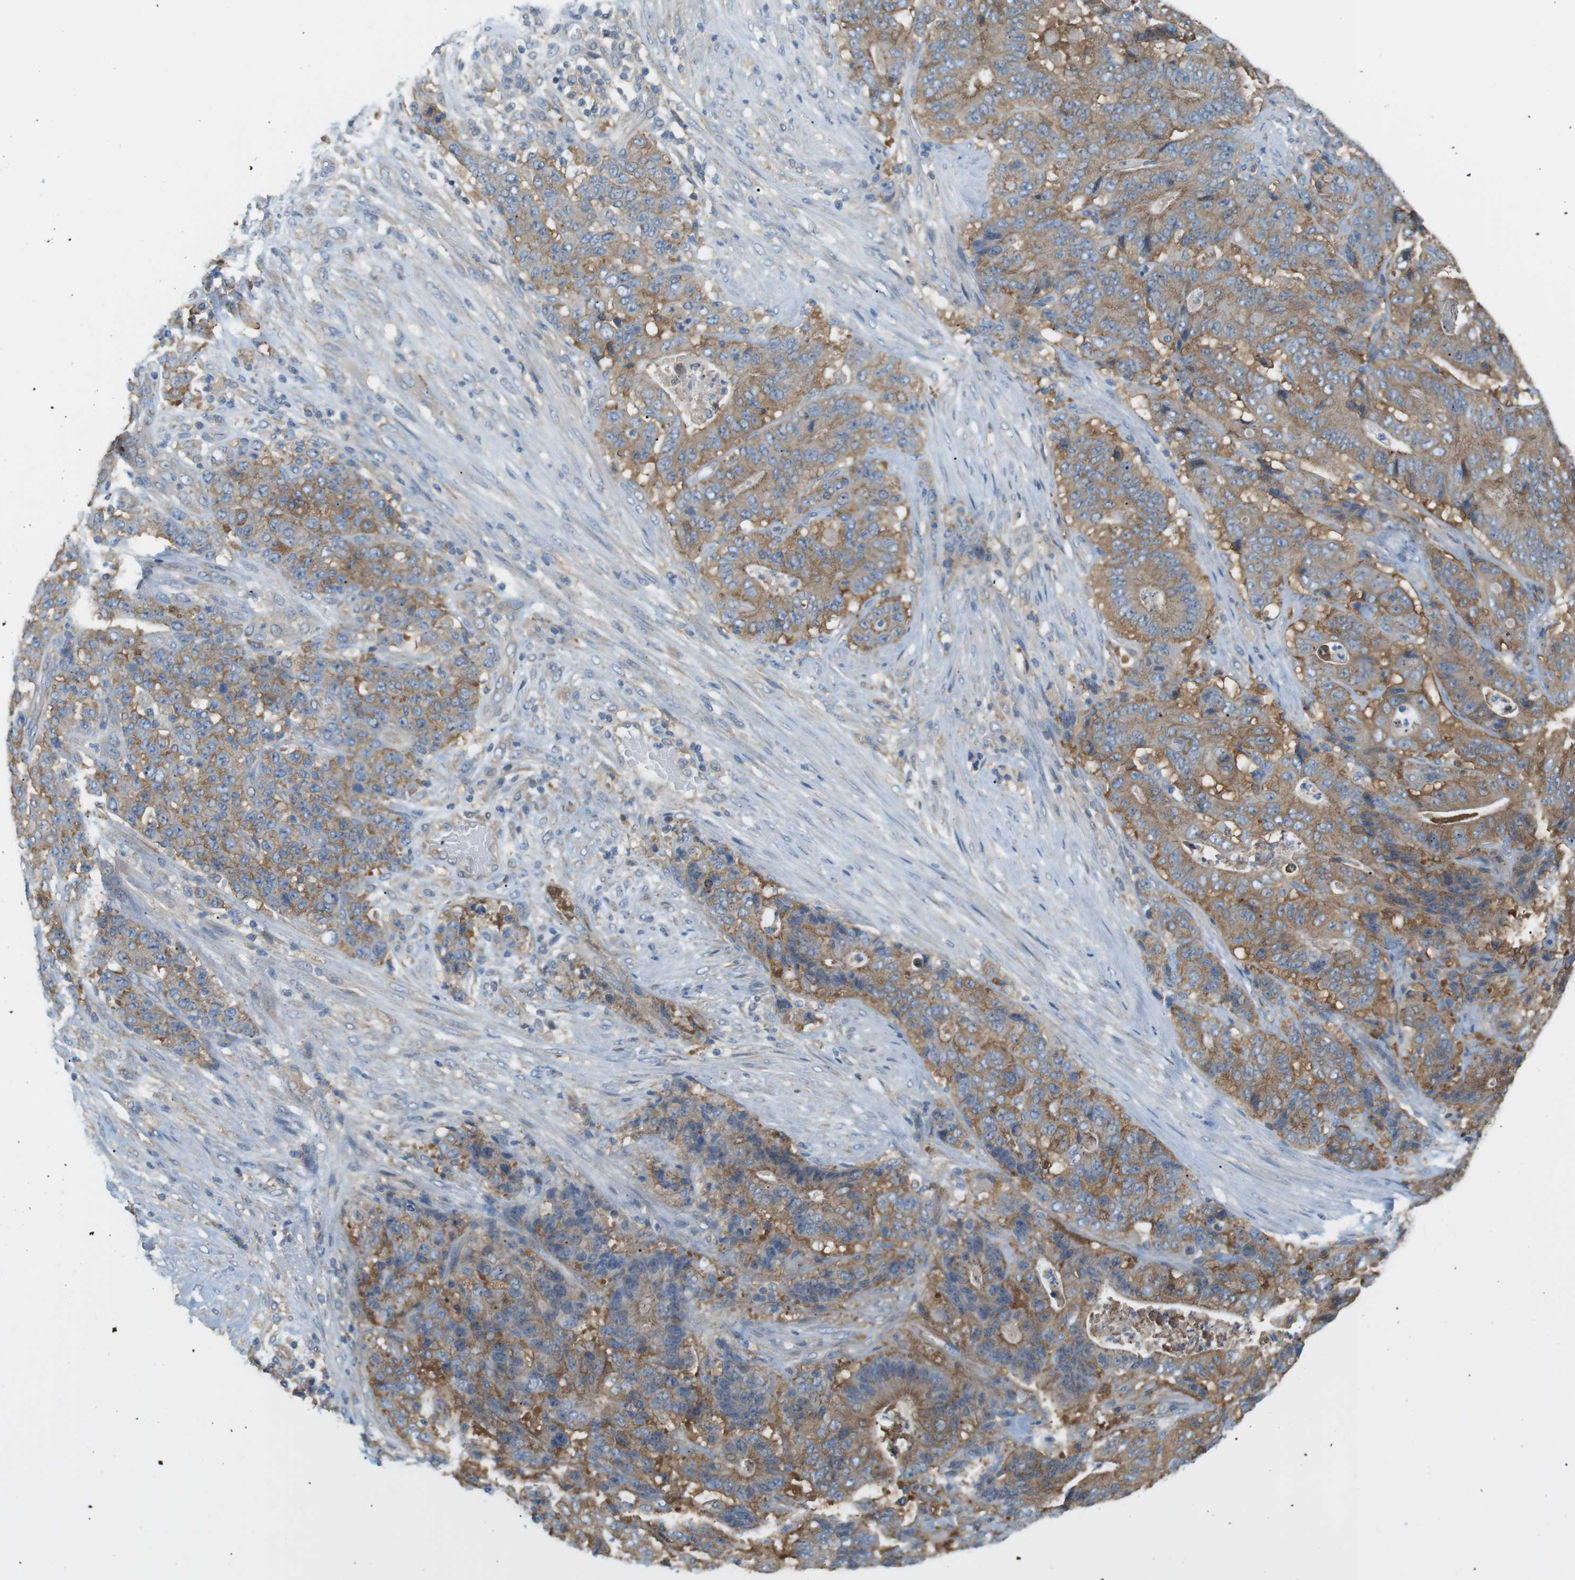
{"staining": {"intensity": "moderate", "quantity": ">75%", "location": "cytoplasmic/membranous"}, "tissue": "stomach cancer", "cell_type": "Tumor cells", "image_type": "cancer", "snomed": [{"axis": "morphology", "description": "Adenocarcinoma, NOS"}, {"axis": "topography", "description": "Stomach"}], "caption": "A high-resolution photomicrograph shows IHC staining of stomach adenocarcinoma, which exhibits moderate cytoplasmic/membranous staining in about >75% of tumor cells.", "gene": "PEPD", "patient": {"sex": "female", "age": 73}}